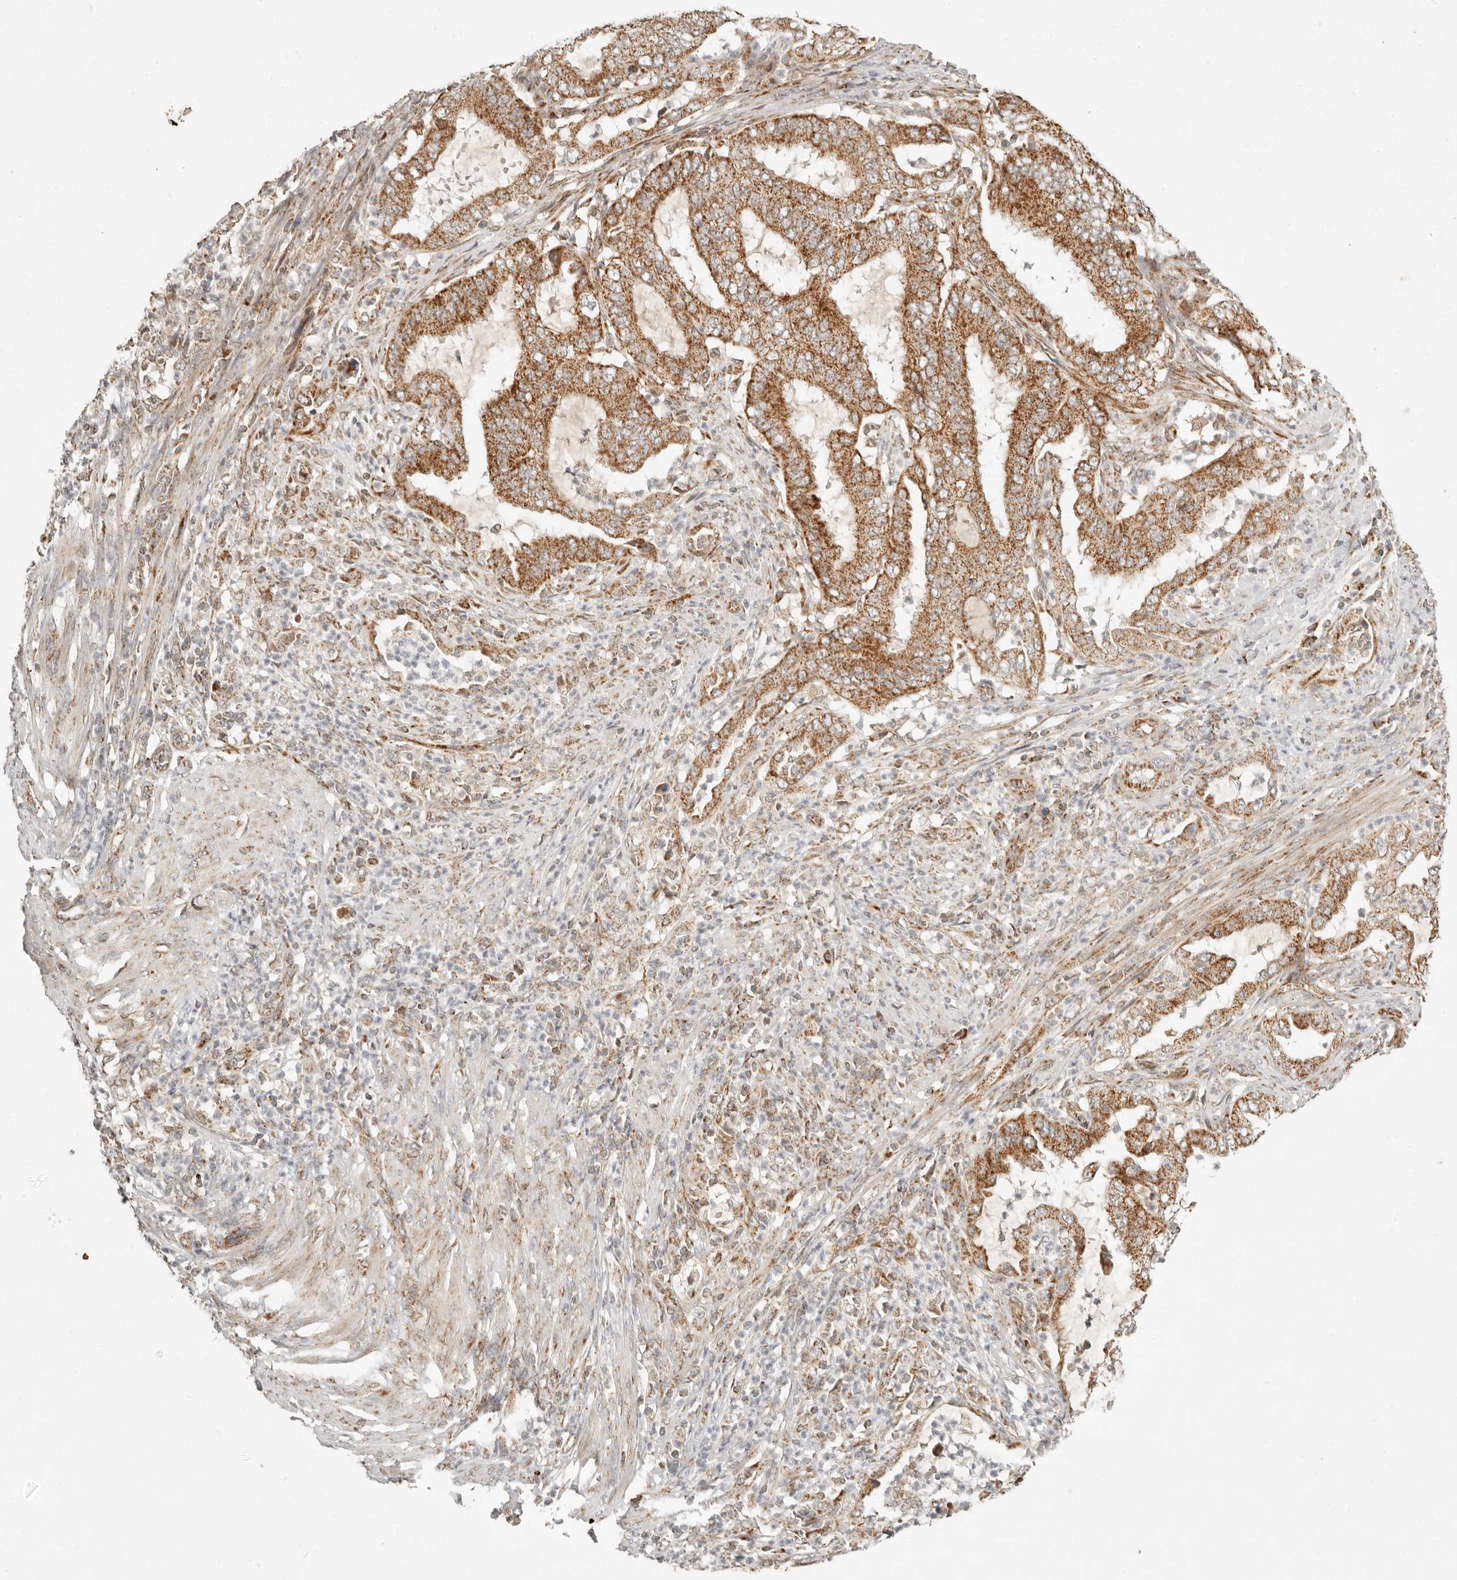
{"staining": {"intensity": "moderate", "quantity": ">75%", "location": "cytoplasmic/membranous"}, "tissue": "endometrial cancer", "cell_type": "Tumor cells", "image_type": "cancer", "snomed": [{"axis": "morphology", "description": "Adenocarcinoma, NOS"}, {"axis": "topography", "description": "Endometrium"}], "caption": "The histopathology image demonstrates staining of endometrial cancer, revealing moderate cytoplasmic/membranous protein staining (brown color) within tumor cells. The staining is performed using DAB brown chromogen to label protein expression. The nuclei are counter-stained blue using hematoxylin.", "gene": "MRPL55", "patient": {"sex": "female", "age": 51}}